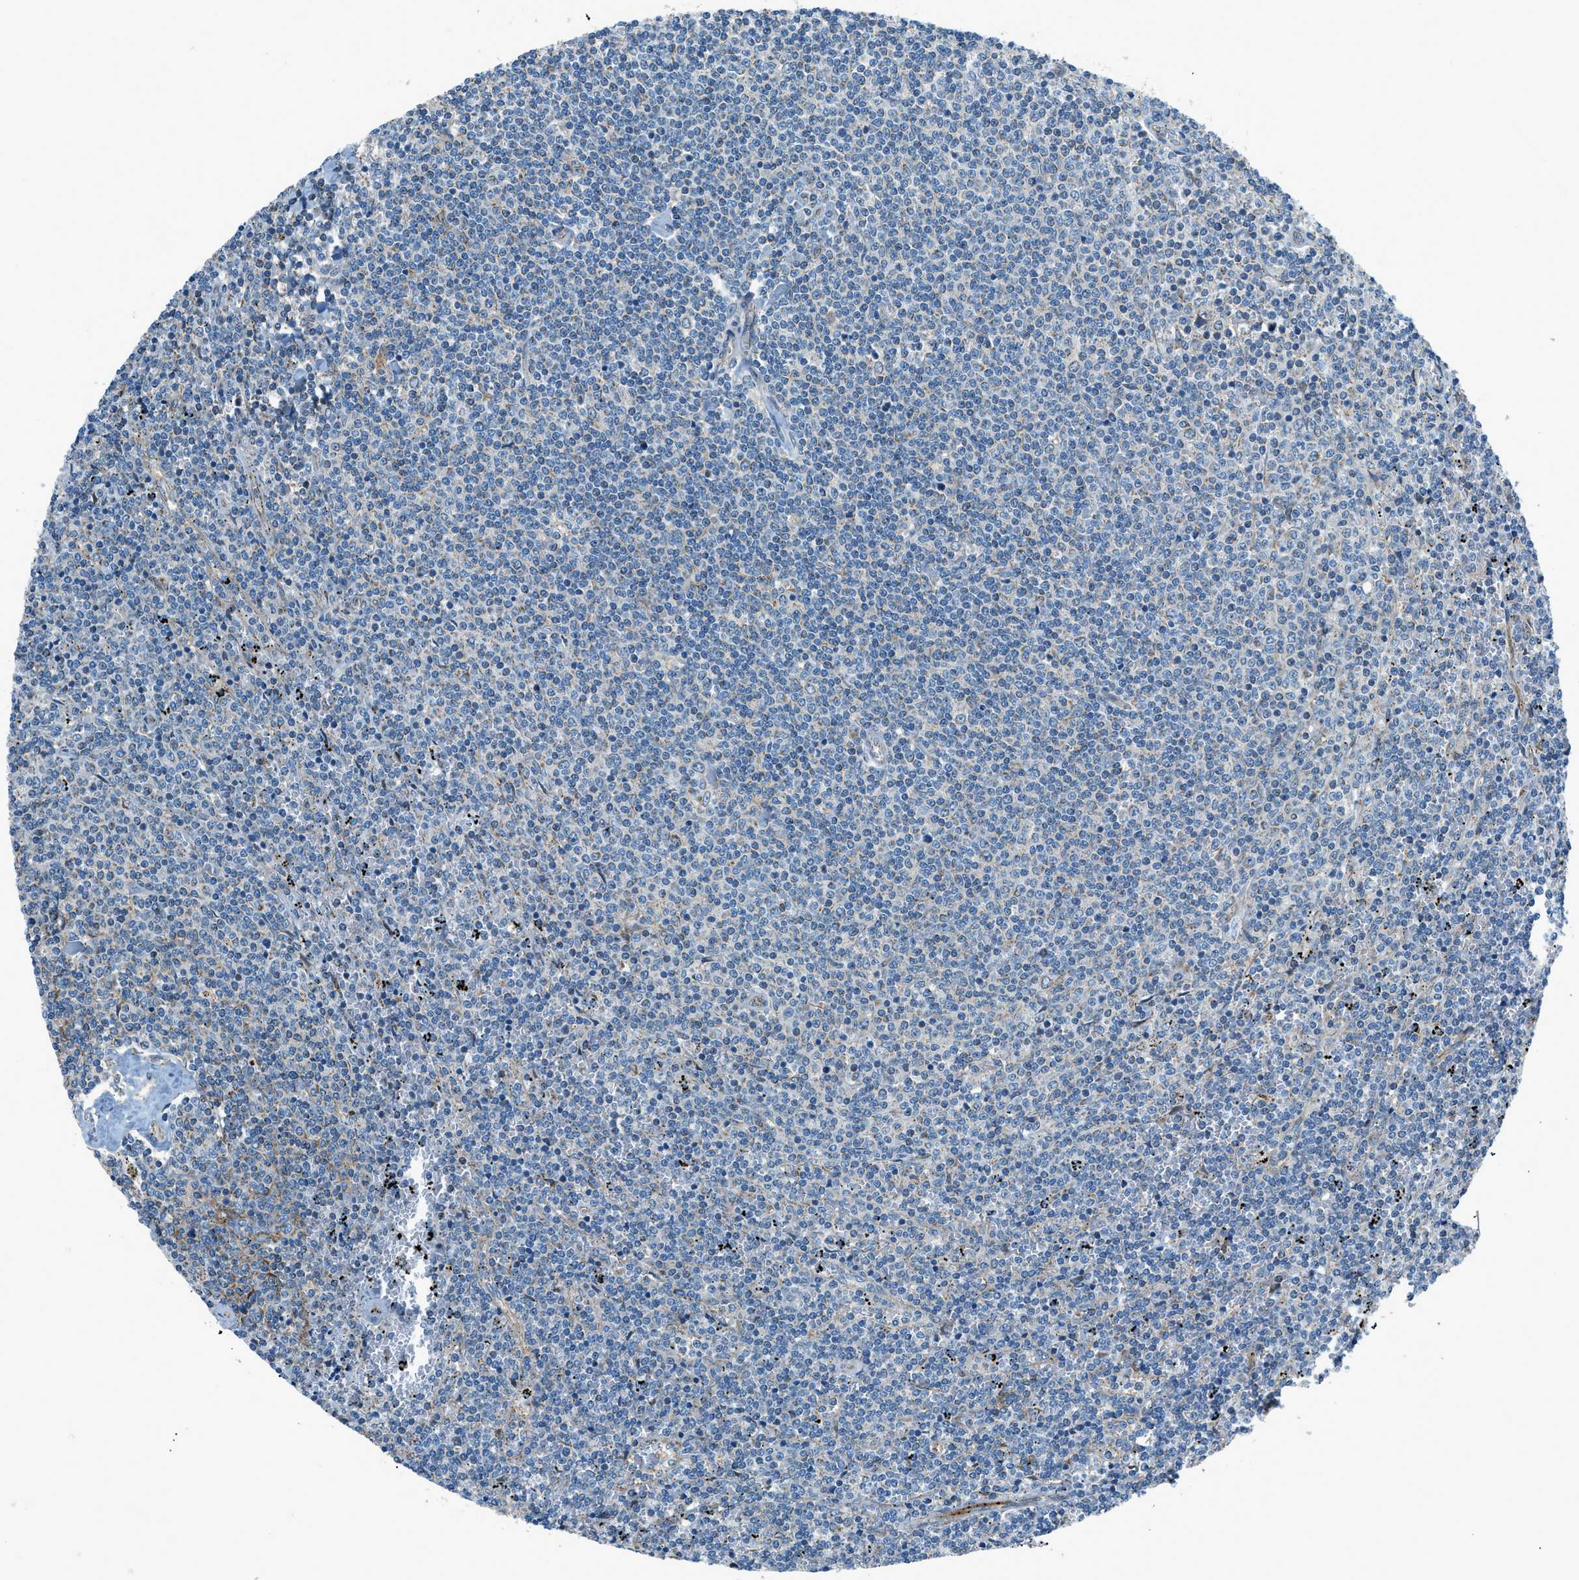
{"staining": {"intensity": "negative", "quantity": "none", "location": "none"}, "tissue": "lymphoma", "cell_type": "Tumor cells", "image_type": "cancer", "snomed": [{"axis": "morphology", "description": "Malignant lymphoma, non-Hodgkin's type, Low grade"}, {"axis": "topography", "description": "Spleen"}], "caption": "Immunohistochemistry (IHC) histopathology image of neoplastic tissue: human malignant lymphoma, non-Hodgkin's type (low-grade) stained with DAB (3,3'-diaminobenzidine) shows no significant protein staining in tumor cells. (DAB (3,3'-diaminobenzidine) IHC, high magnification).", "gene": "PIGG", "patient": {"sex": "female", "age": 50}}